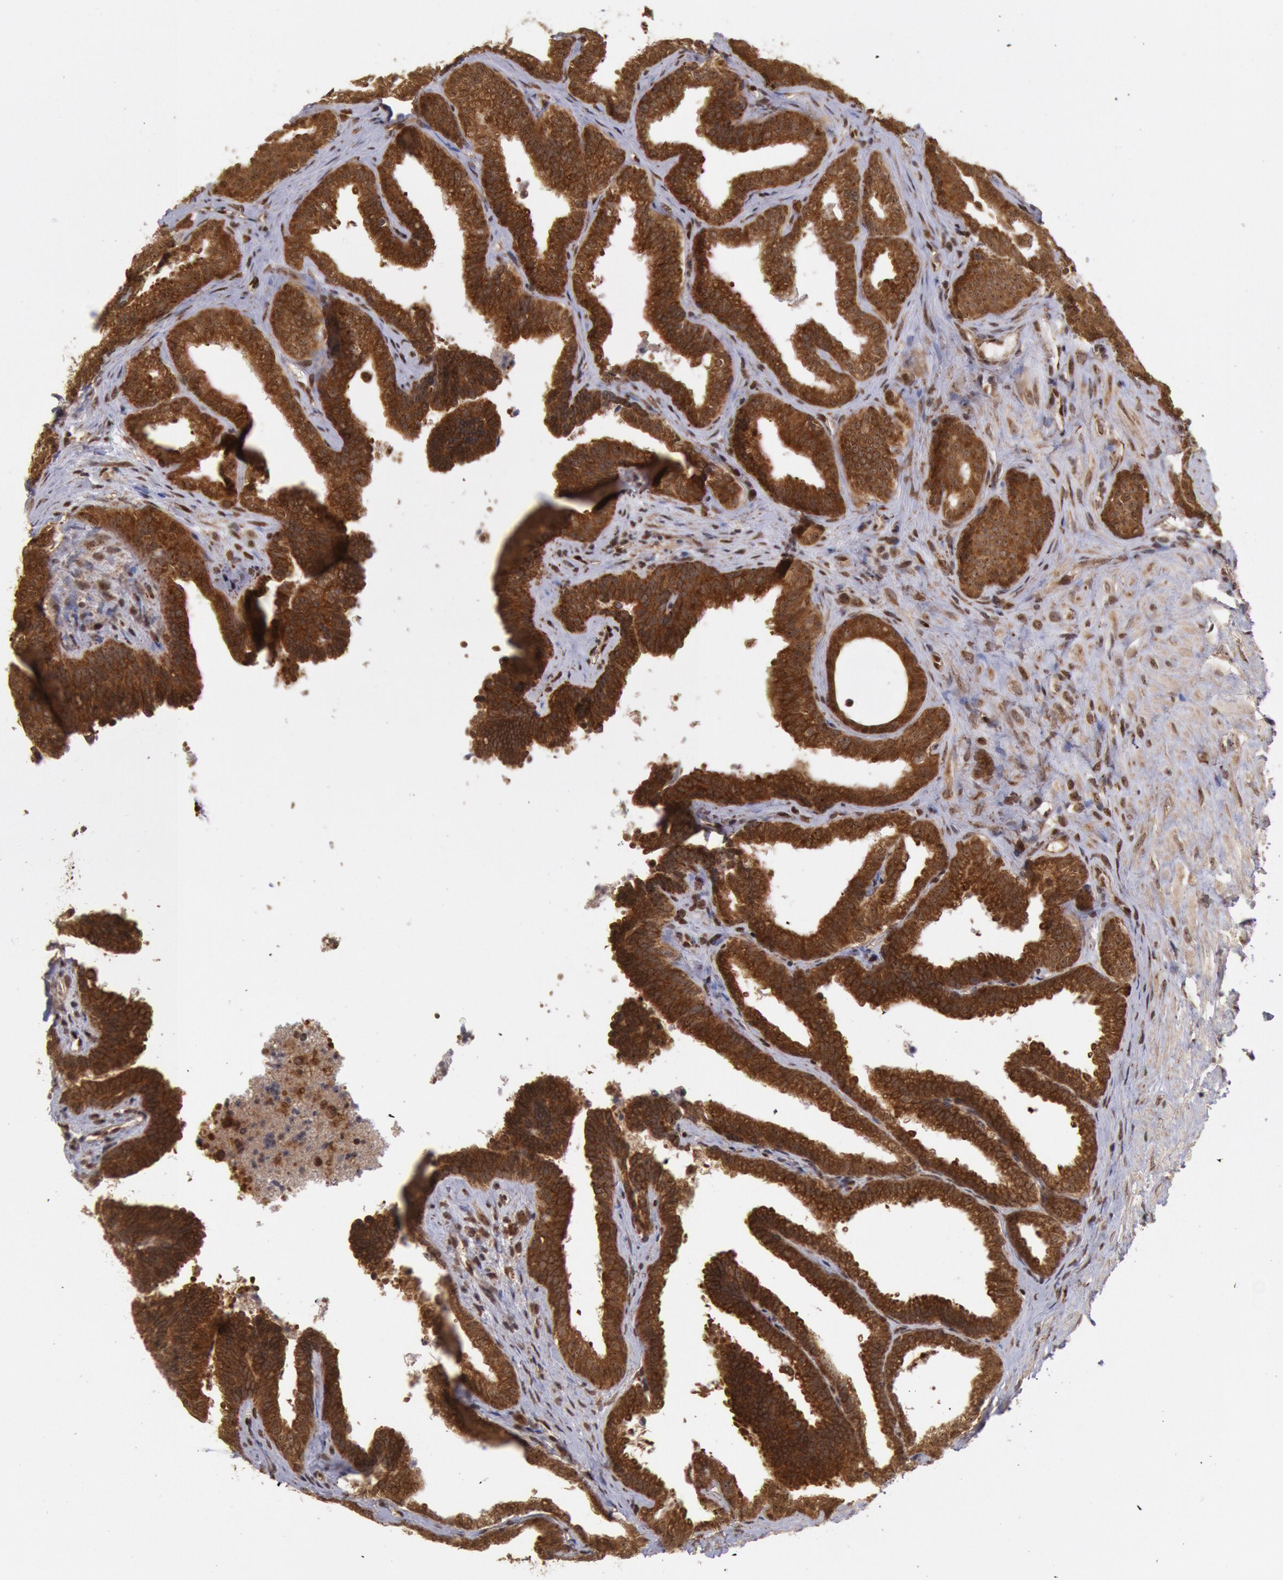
{"staining": {"intensity": "strong", "quantity": ">75%", "location": "cytoplasmic/membranous"}, "tissue": "seminal vesicle", "cell_type": "Glandular cells", "image_type": "normal", "snomed": [{"axis": "morphology", "description": "Normal tissue, NOS"}, {"axis": "topography", "description": "Seminal veicle"}], "caption": "Glandular cells demonstrate high levels of strong cytoplasmic/membranous positivity in approximately >75% of cells in normal seminal vesicle.", "gene": "STX17", "patient": {"sex": "male", "age": 26}}